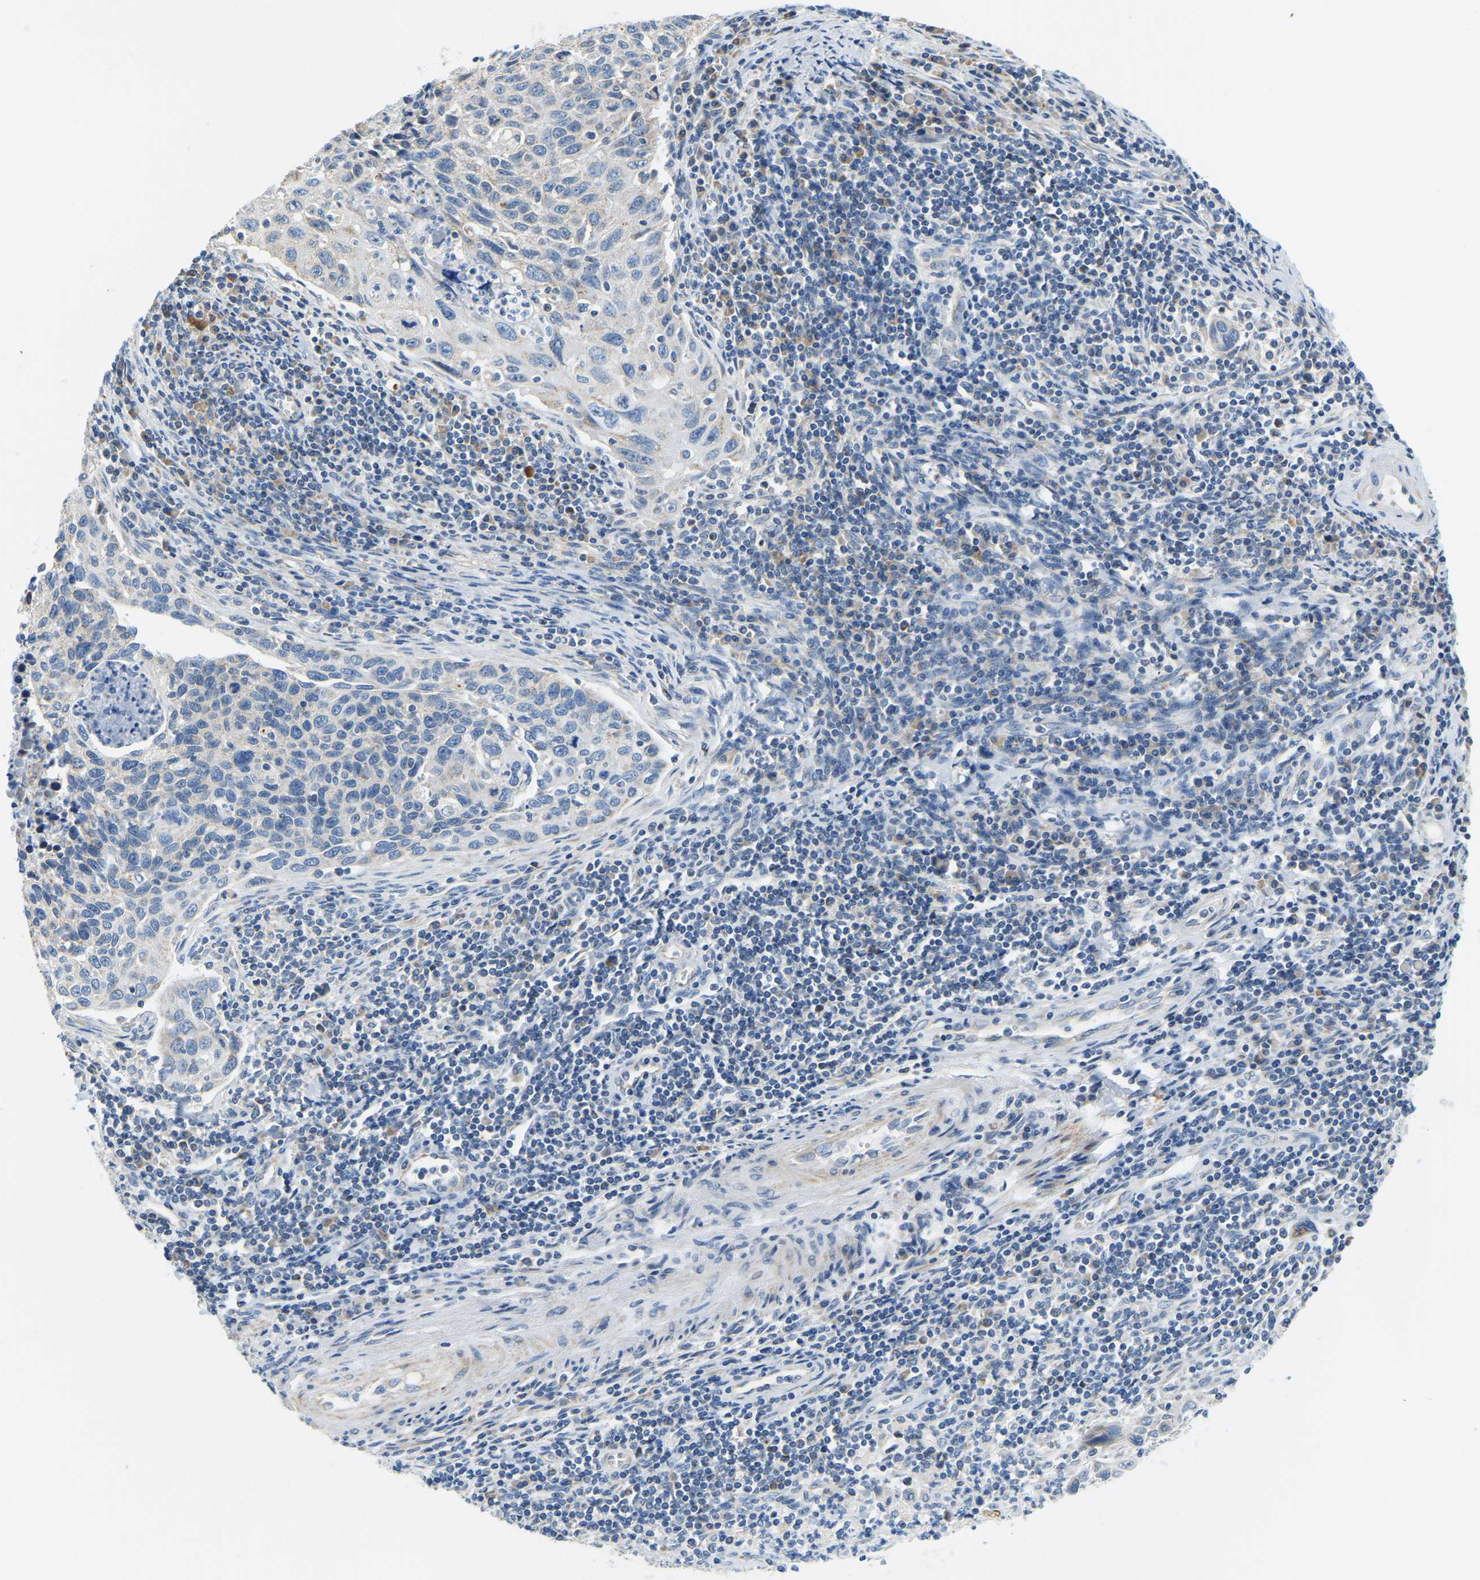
{"staining": {"intensity": "negative", "quantity": "none", "location": "none"}, "tissue": "cervical cancer", "cell_type": "Tumor cells", "image_type": "cancer", "snomed": [{"axis": "morphology", "description": "Squamous cell carcinoma, NOS"}, {"axis": "topography", "description": "Cervix"}], "caption": "This is an immunohistochemistry (IHC) photomicrograph of human cervical squamous cell carcinoma. There is no expression in tumor cells.", "gene": "GDA", "patient": {"sex": "female", "age": 53}}